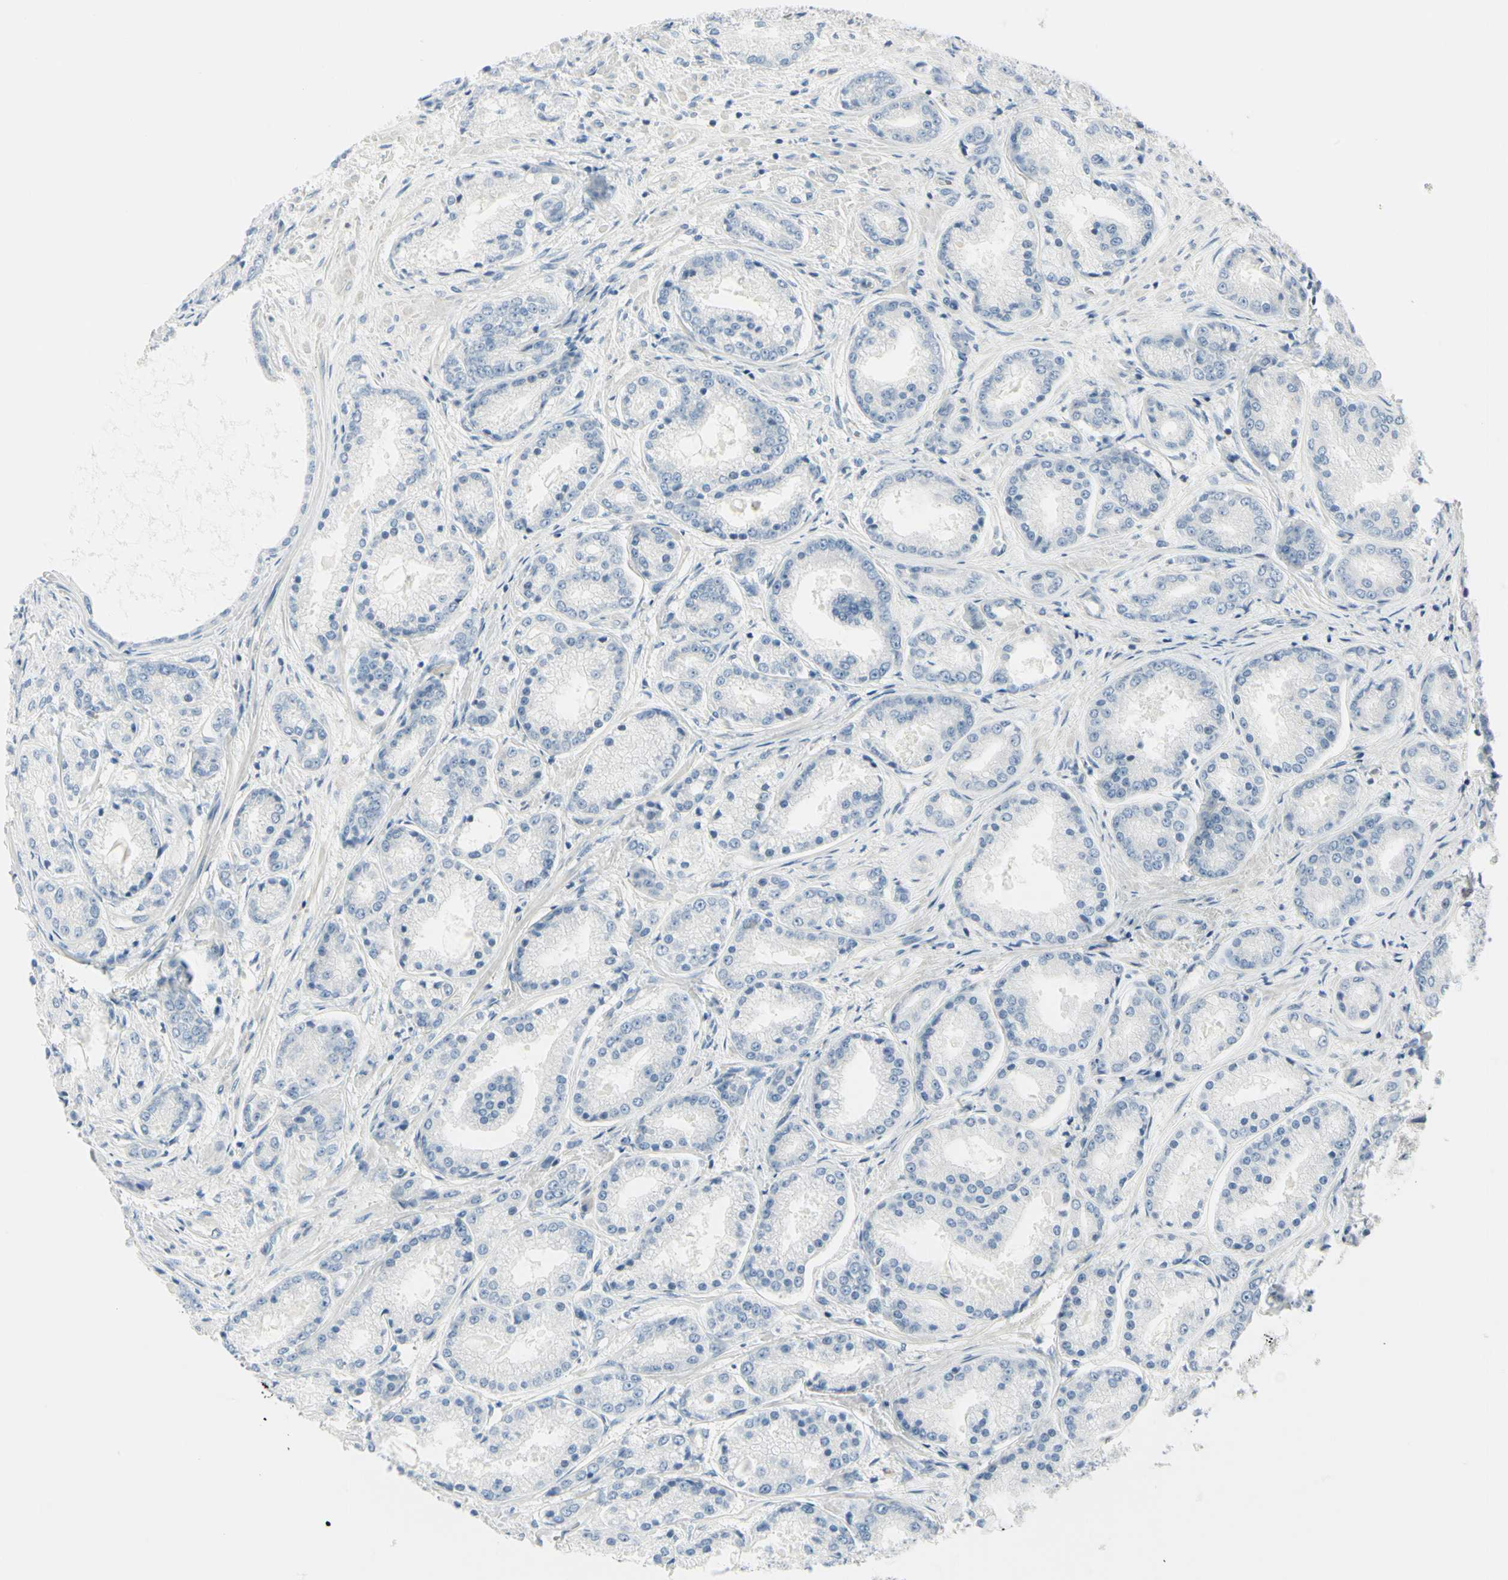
{"staining": {"intensity": "negative", "quantity": "none", "location": "none"}, "tissue": "prostate cancer", "cell_type": "Tumor cells", "image_type": "cancer", "snomed": [{"axis": "morphology", "description": "Adenocarcinoma, High grade"}, {"axis": "topography", "description": "Prostate"}], "caption": "Tumor cells are negative for protein expression in human prostate cancer (adenocarcinoma (high-grade)).", "gene": "ASB9", "patient": {"sex": "male", "age": 59}}